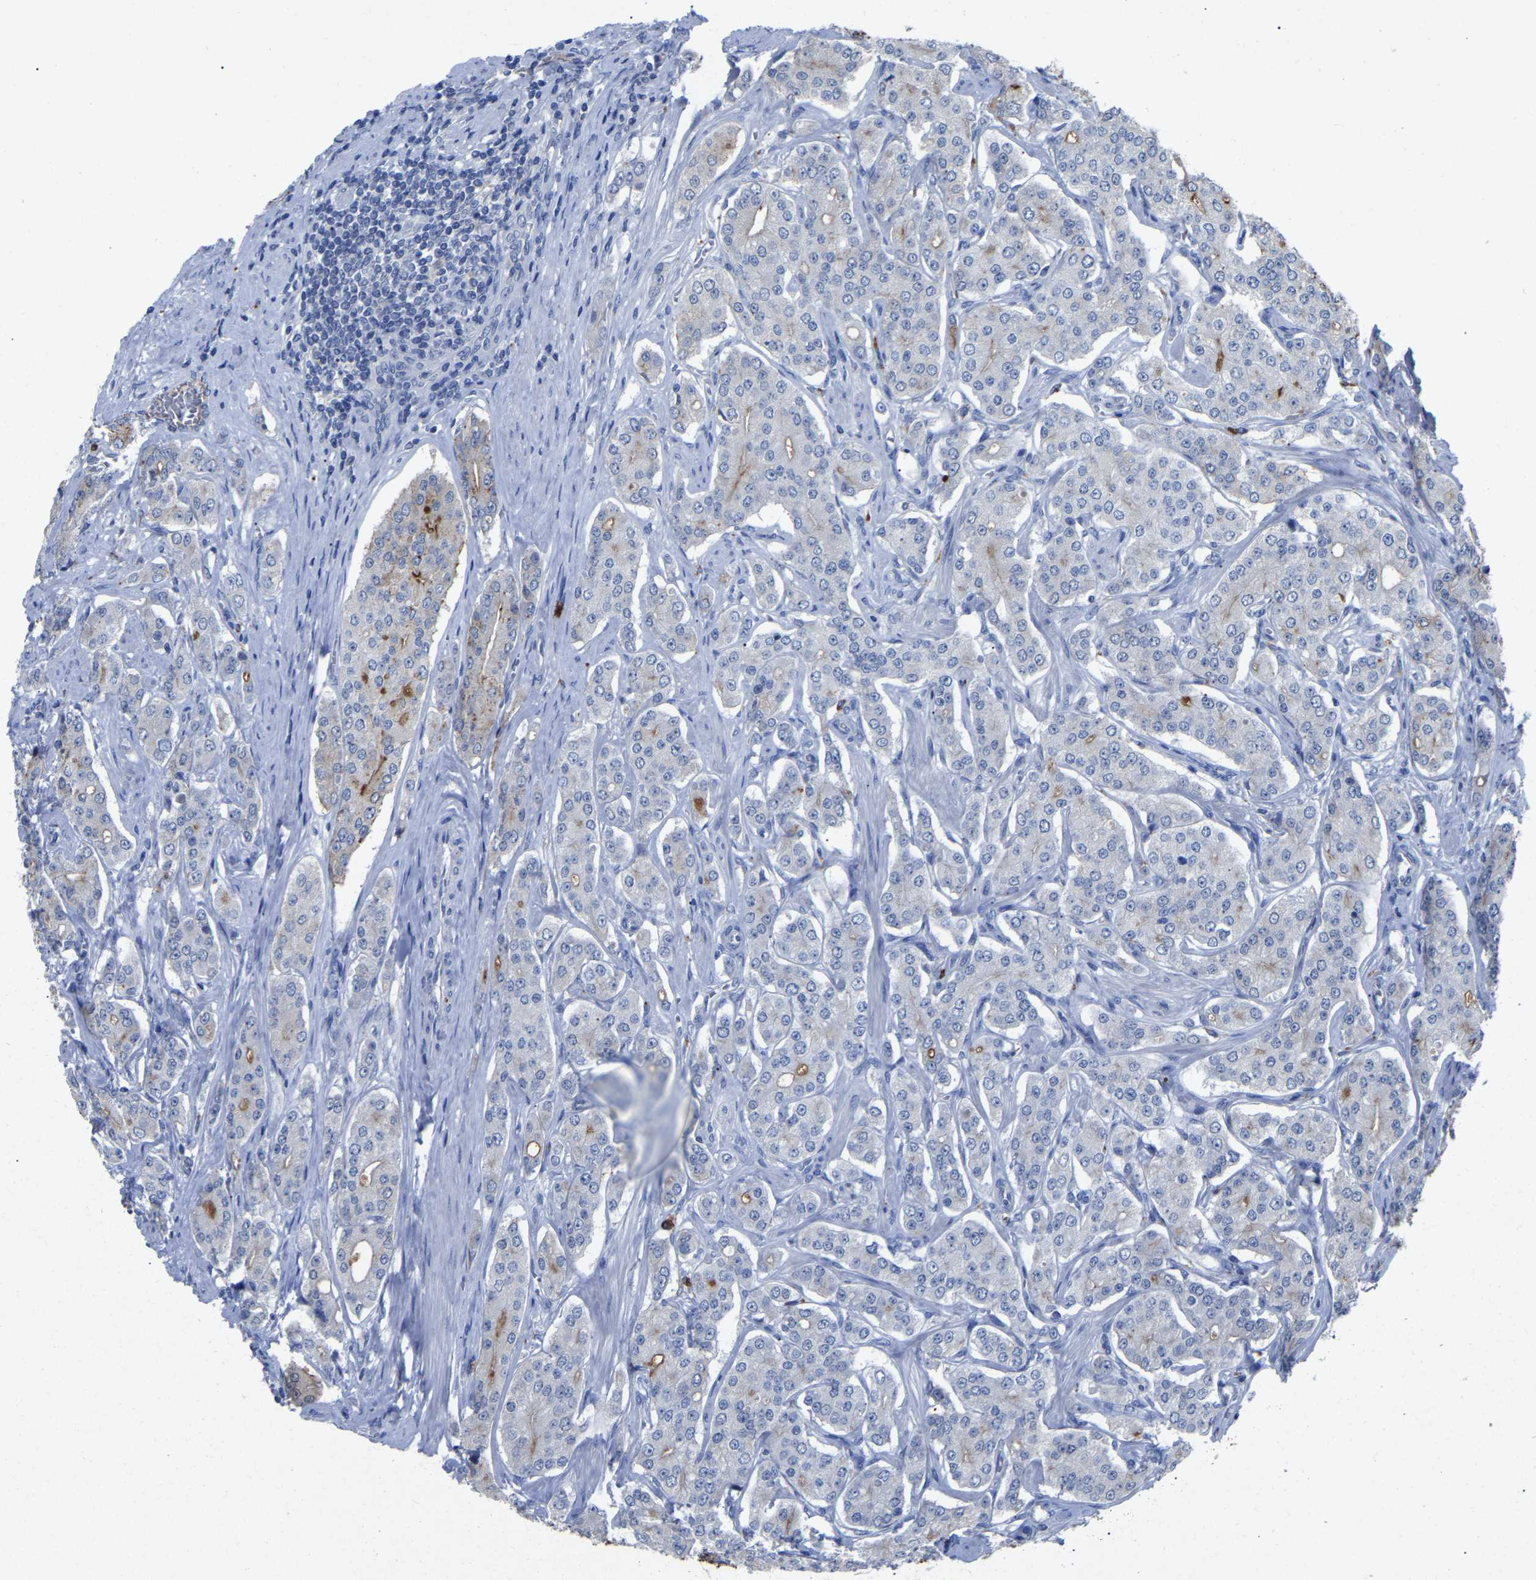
{"staining": {"intensity": "strong", "quantity": "<25%", "location": "cytoplasmic/membranous"}, "tissue": "prostate cancer", "cell_type": "Tumor cells", "image_type": "cancer", "snomed": [{"axis": "morphology", "description": "Adenocarcinoma, Low grade"}, {"axis": "topography", "description": "Prostate"}], "caption": "This is a micrograph of immunohistochemistry (IHC) staining of prostate low-grade adenocarcinoma, which shows strong expression in the cytoplasmic/membranous of tumor cells.", "gene": "SMPD2", "patient": {"sex": "male", "age": 69}}